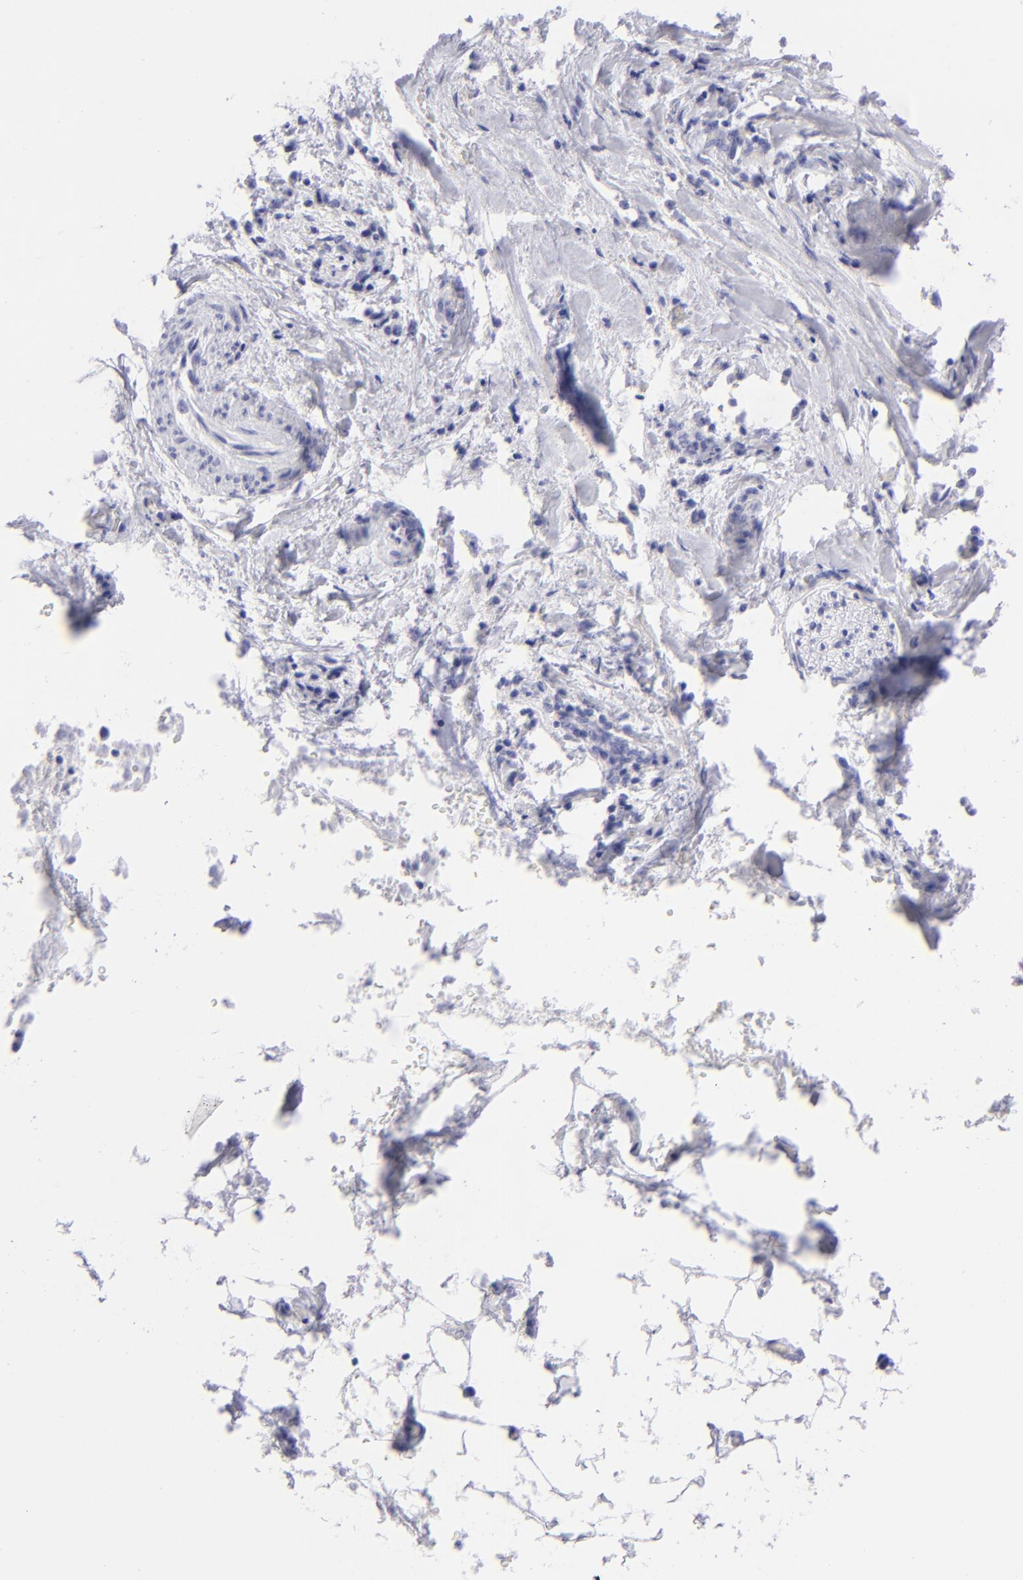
{"staining": {"intensity": "negative", "quantity": "none", "location": "none"}, "tissue": "liver cancer", "cell_type": "Tumor cells", "image_type": "cancer", "snomed": [{"axis": "morphology", "description": "Cholangiocarcinoma"}, {"axis": "topography", "description": "Liver"}], "caption": "Tumor cells are negative for protein expression in human liver cancer (cholangiocarcinoma).", "gene": "SLC1A3", "patient": {"sex": "male", "age": 58}}